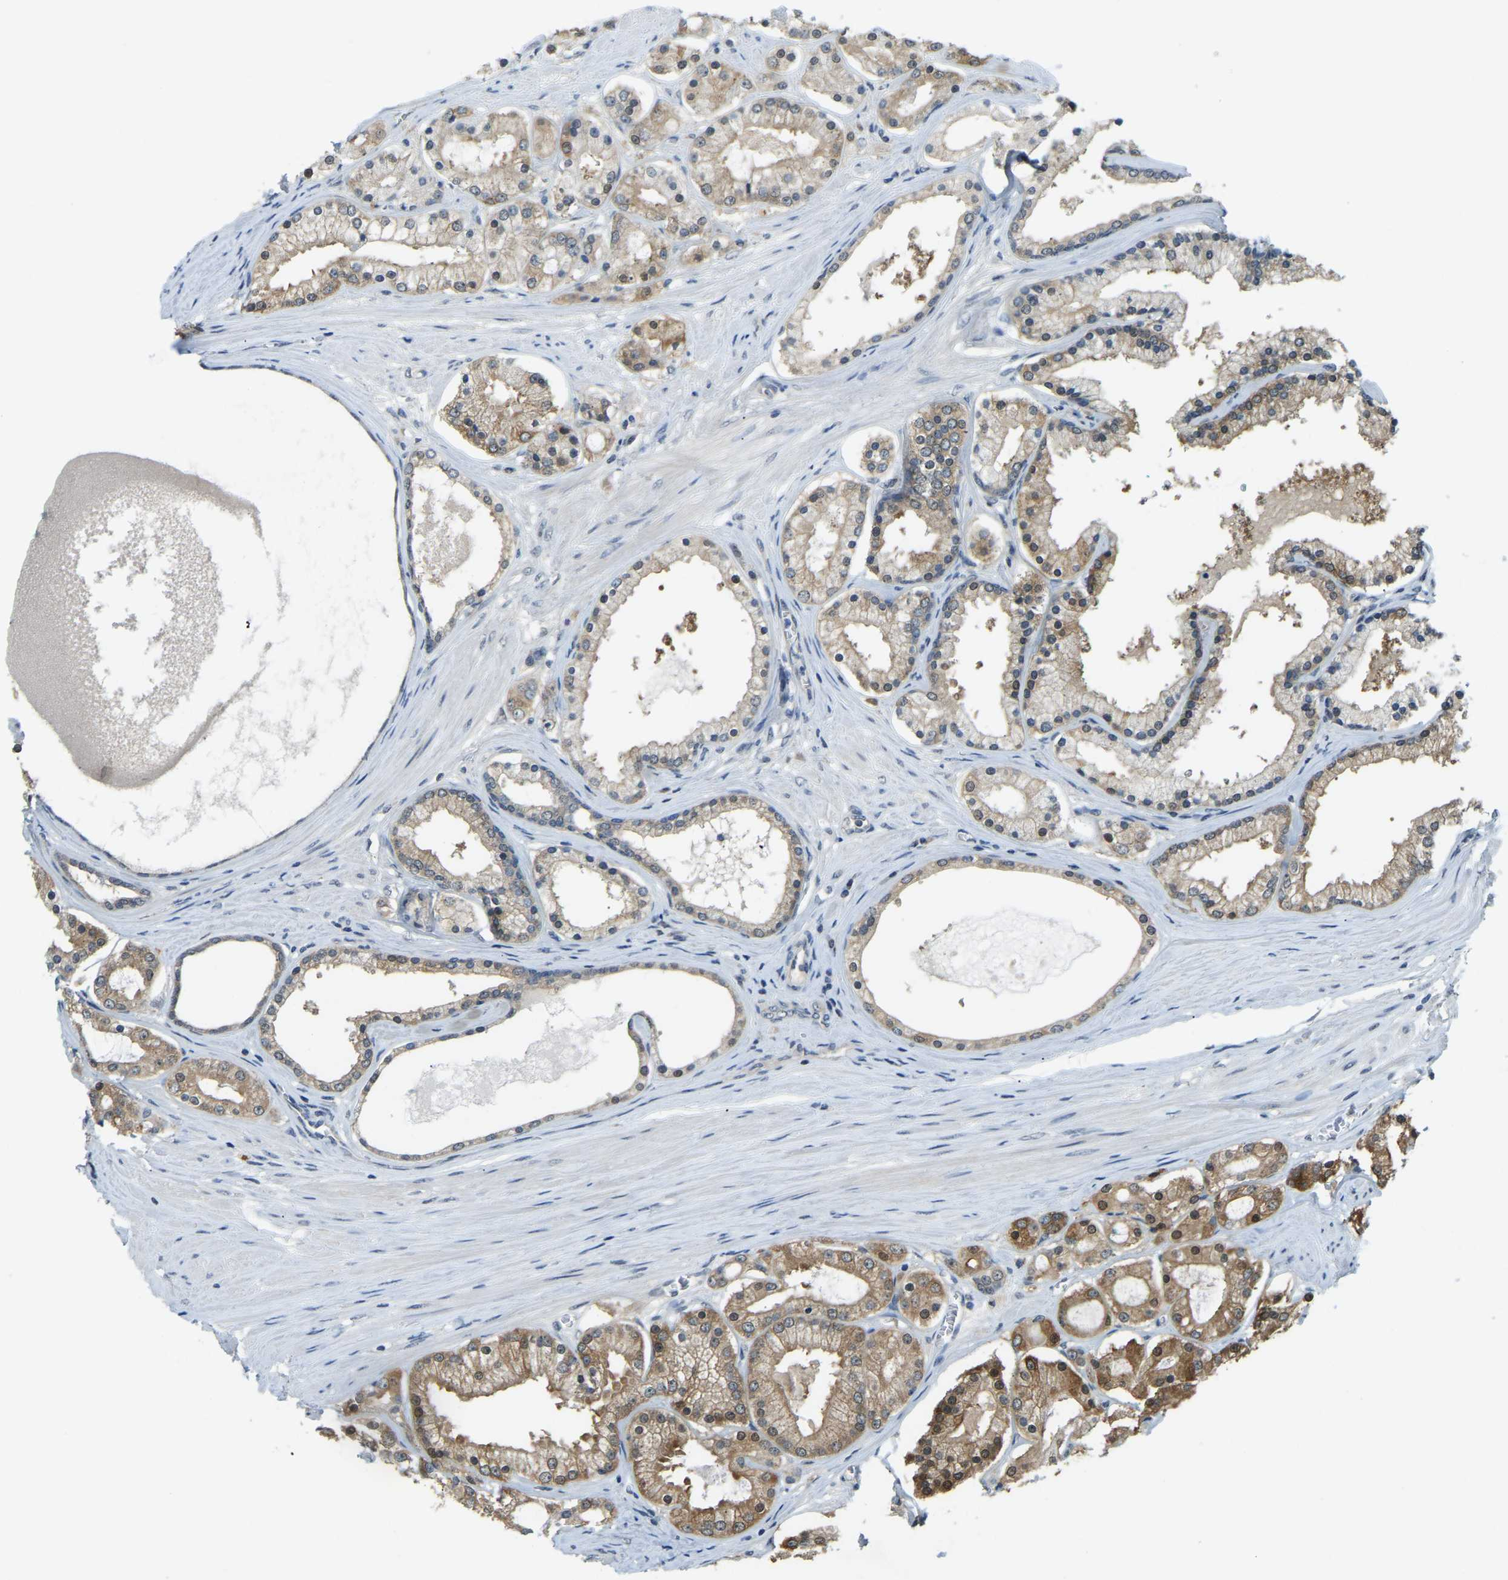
{"staining": {"intensity": "moderate", "quantity": "25%-75%", "location": "cytoplasmic/membranous"}, "tissue": "prostate cancer", "cell_type": "Tumor cells", "image_type": "cancer", "snomed": [{"axis": "morphology", "description": "Adenocarcinoma, High grade"}, {"axis": "topography", "description": "Prostate"}], "caption": "Immunohistochemistry of prostate cancer (adenocarcinoma (high-grade)) demonstrates medium levels of moderate cytoplasmic/membranous staining in approximately 25%-75% of tumor cells. (brown staining indicates protein expression, while blue staining denotes nuclei).", "gene": "AHNAK", "patient": {"sex": "male", "age": 66}}